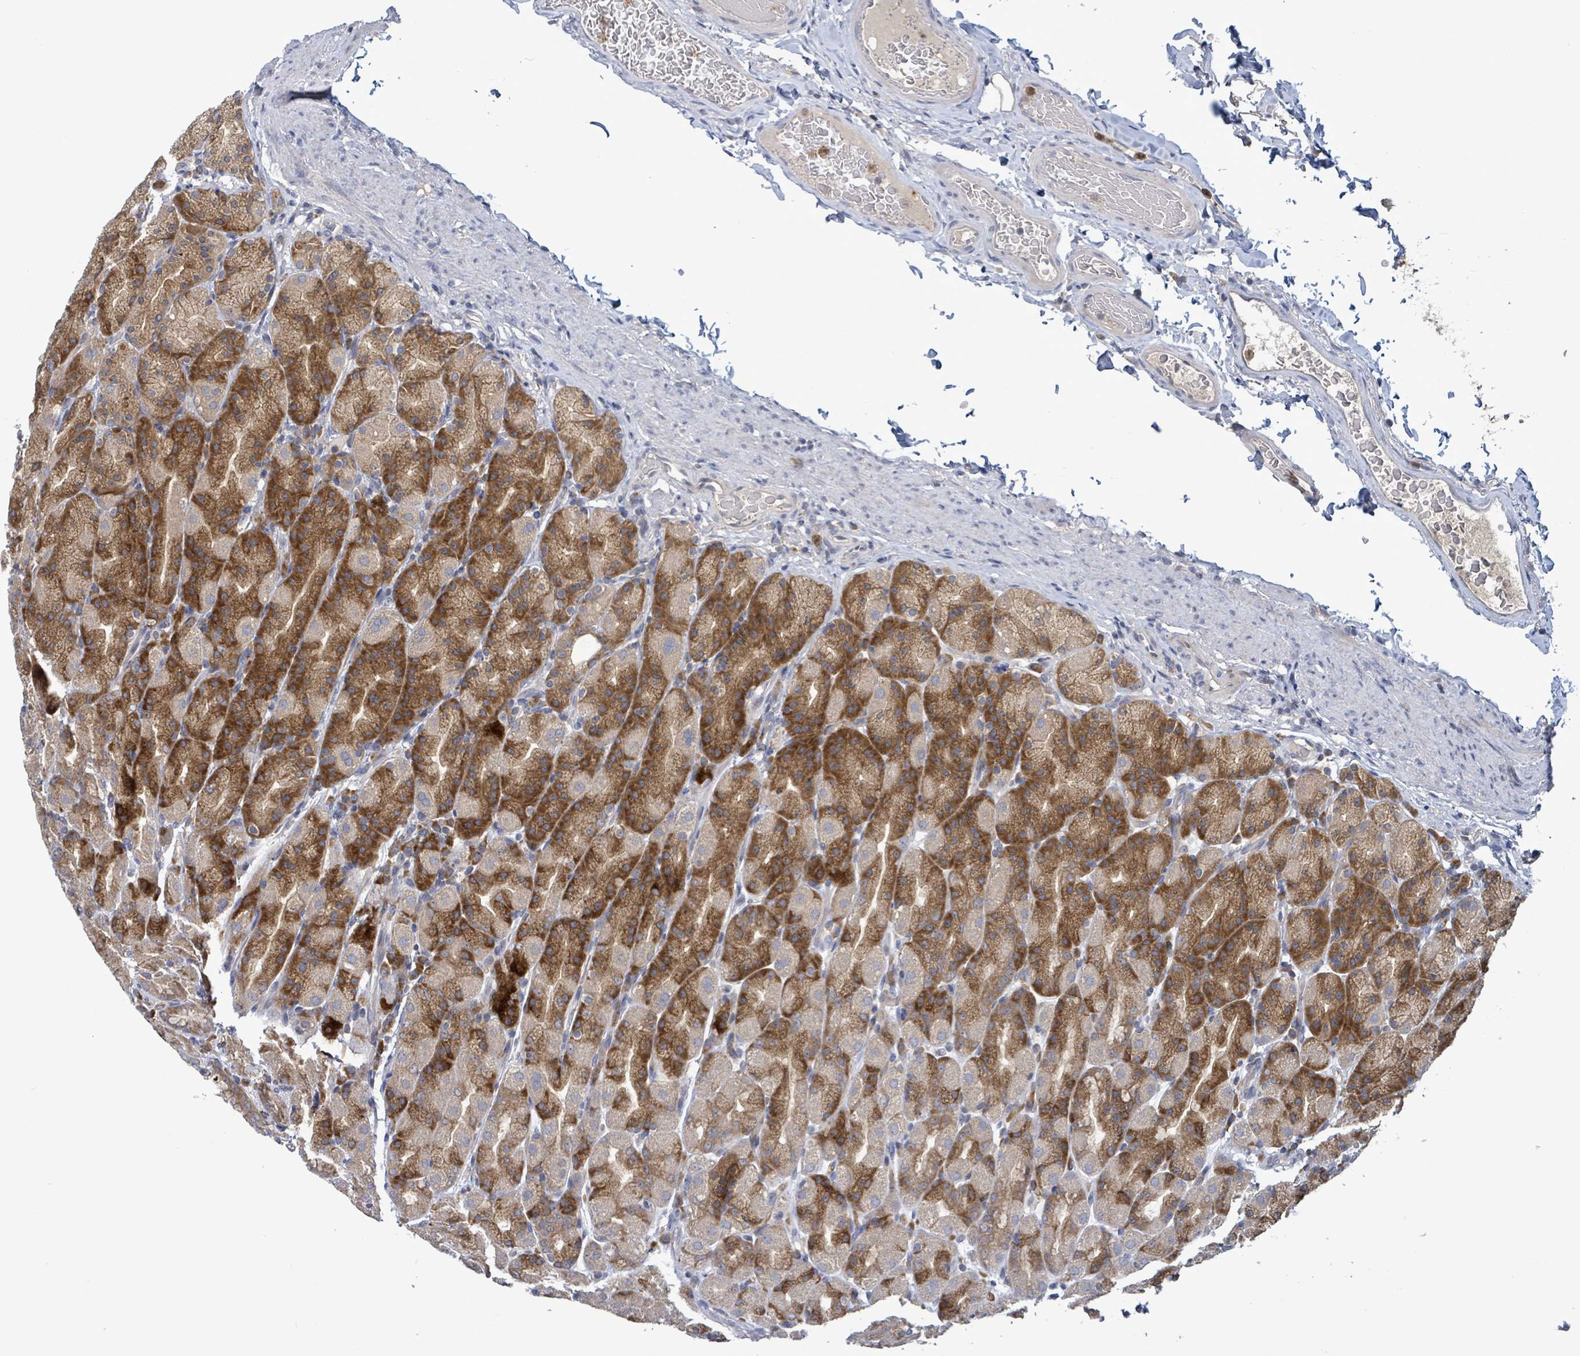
{"staining": {"intensity": "moderate", "quantity": ">75%", "location": "cytoplasmic/membranous"}, "tissue": "stomach", "cell_type": "Glandular cells", "image_type": "normal", "snomed": [{"axis": "morphology", "description": "Normal tissue, NOS"}, {"axis": "topography", "description": "Stomach, upper"}, {"axis": "topography", "description": "Stomach"}], "caption": "Immunohistochemical staining of benign human stomach shows moderate cytoplasmic/membranous protein staining in approximately >75% of glandular cells. (DAB IHC, brown staining for protein, blue staining for nuclei).", "gene": "SERPINE3", "patient": {"sex": "male", "age": 68}}